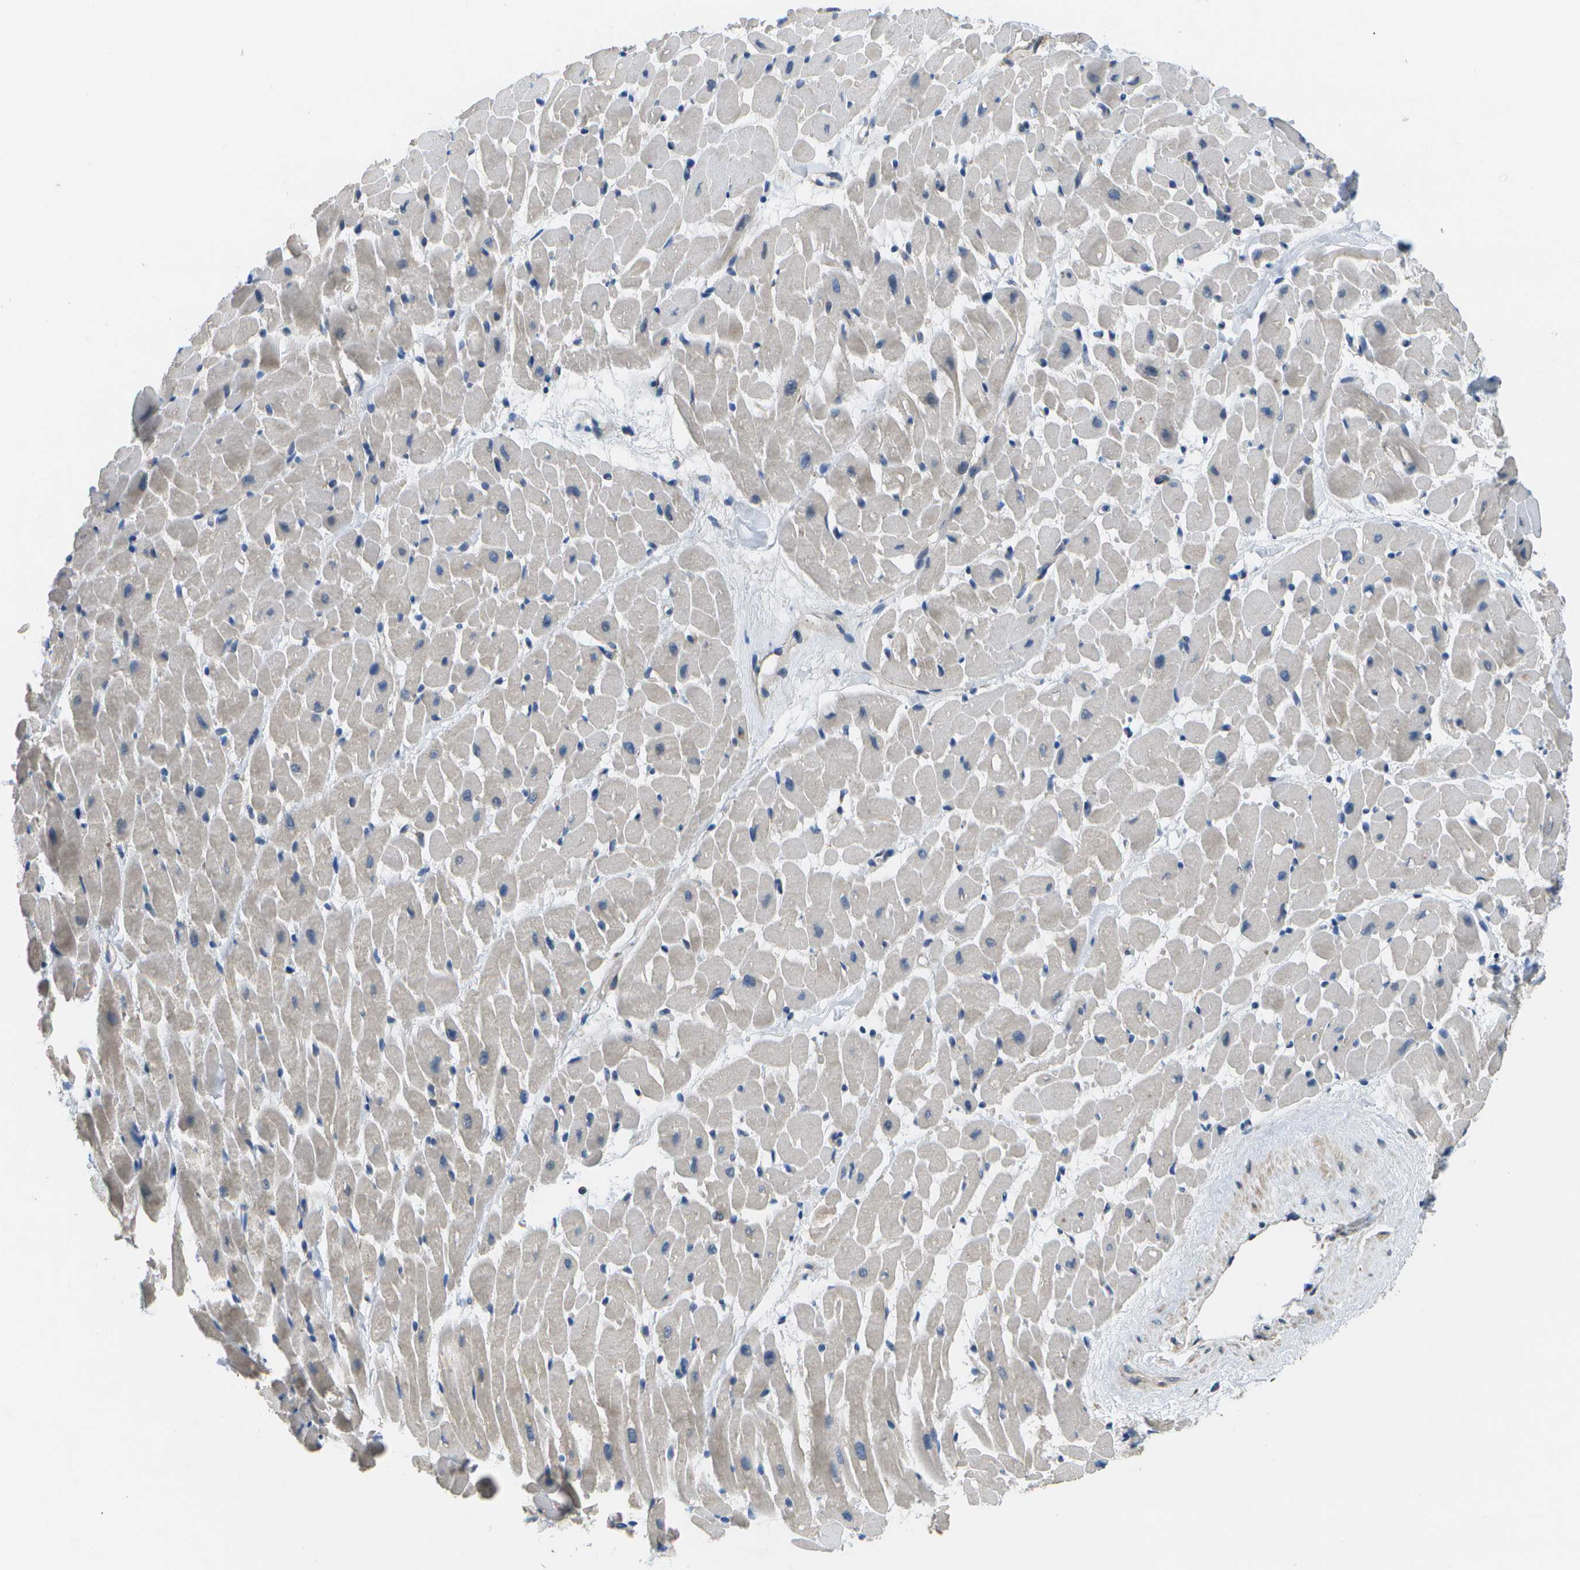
{"staining": {"intensity": "weak", "quantity": "<25%", "location": "cytoplasmic/membranous"}, "tissue": "heart muscle", "cell_type": "Cardiomyocytes", "image_type": "normal", "snomed": [{"axis": "morphology", "description": "Normal tissue, NOS"}, {"axis": "topography", "description": "Heart"}], "caption": "Heart muscle stained for a protein using IHC shows no staining cardiomyocytes.", "gene": "P3H1", "patient": {"sex": "male", "age": 45}}